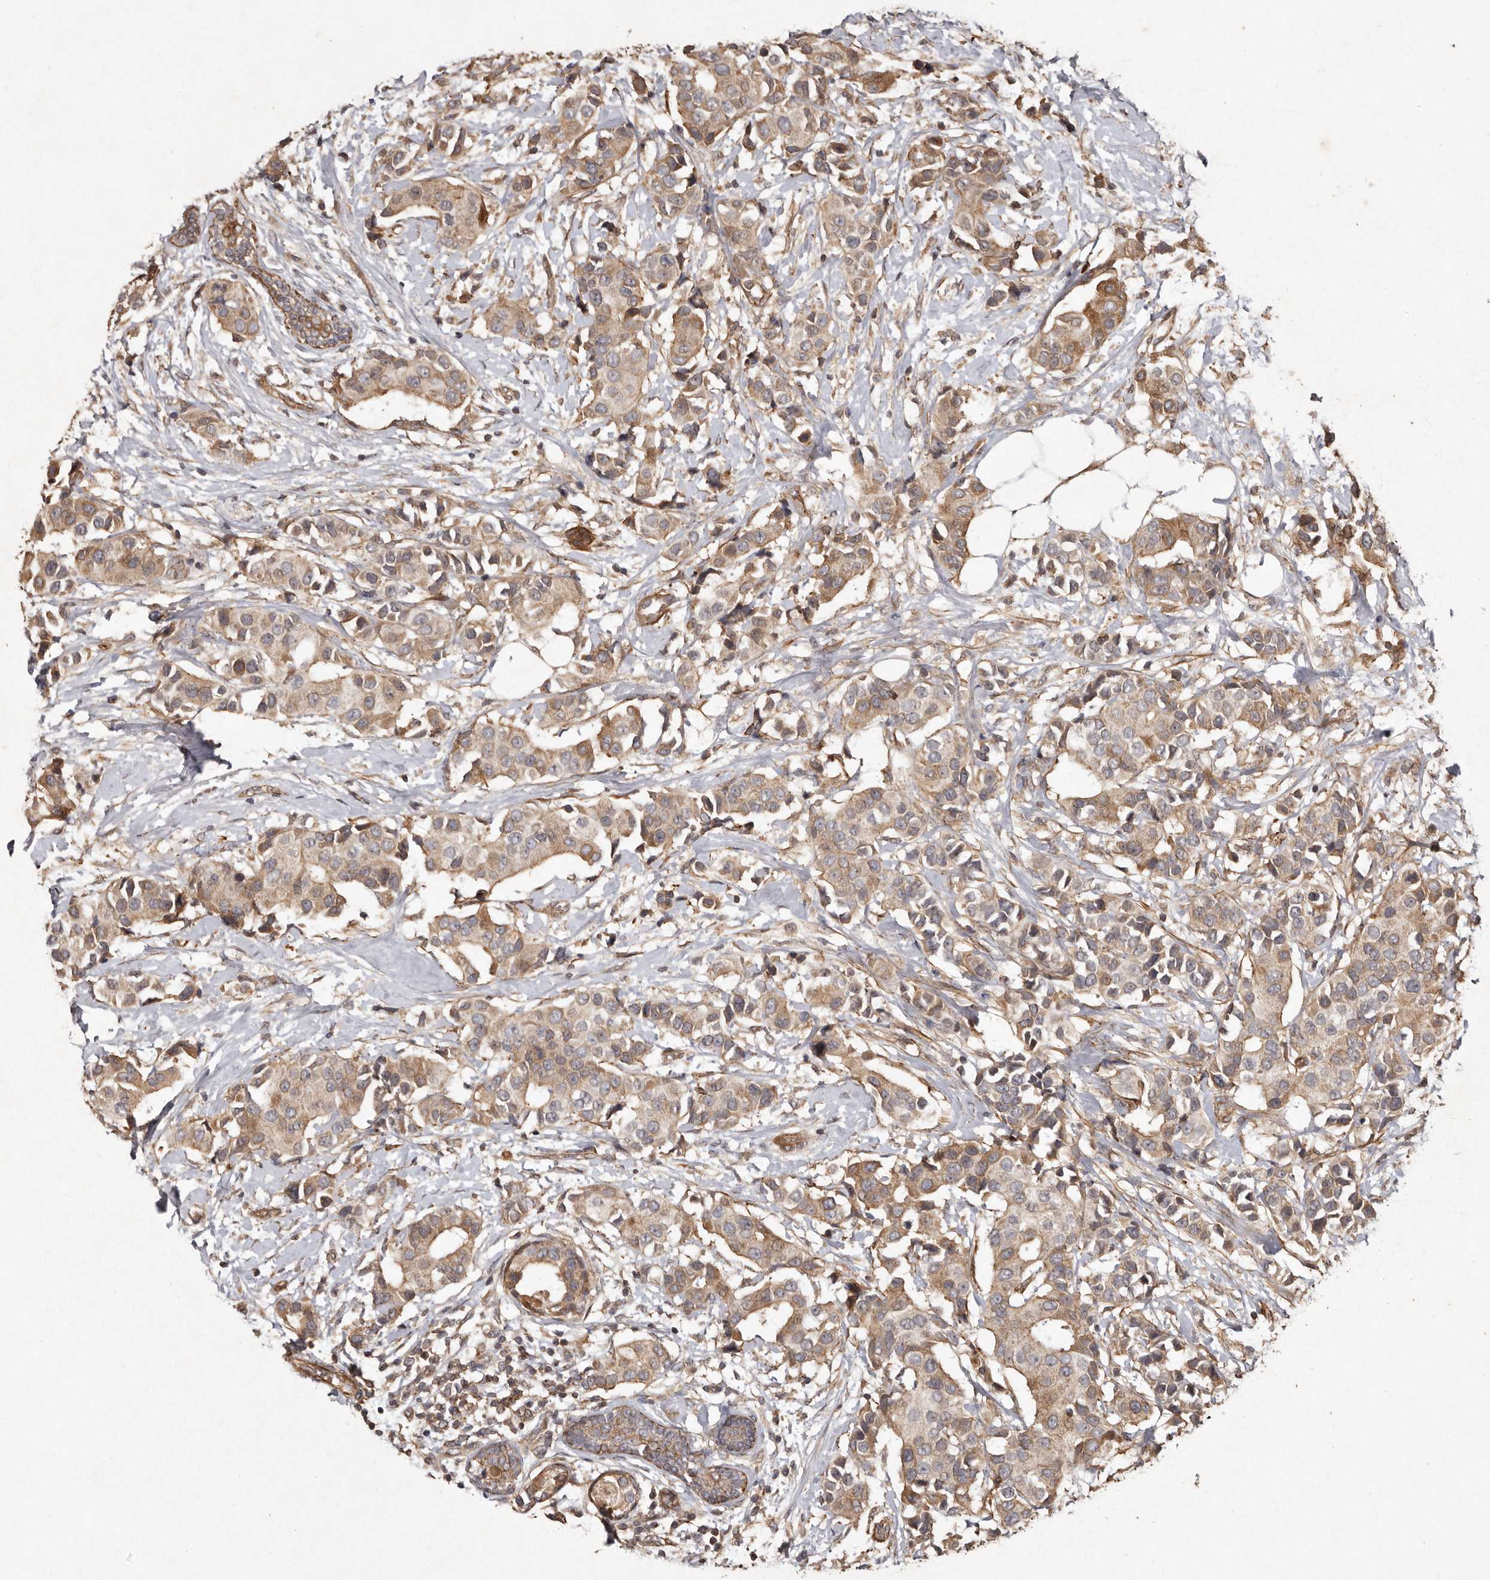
{"staining": {"intensity": "moderate", "quantity": ">75%", "location": "cytoplasmic/membranous"}, "tissue": "breast cancer", "cell_type": "Tumor cells", "image_type": "cancer", "snomed": [{"axis": "morphology", "description": "Normal tissue, NOS"}, {"axis": "morphology", "description": "Duct carcinoma"}, {"axis": "topography", "description": "Breast"}], "caption": "Protein expression analysis of human breast cancer reveals moderate cytoplasmic/membranous positivity in about >75% of tumor cells.", "gene": "SEMA3A", "patient": {"sex": "female", "age": 39}}